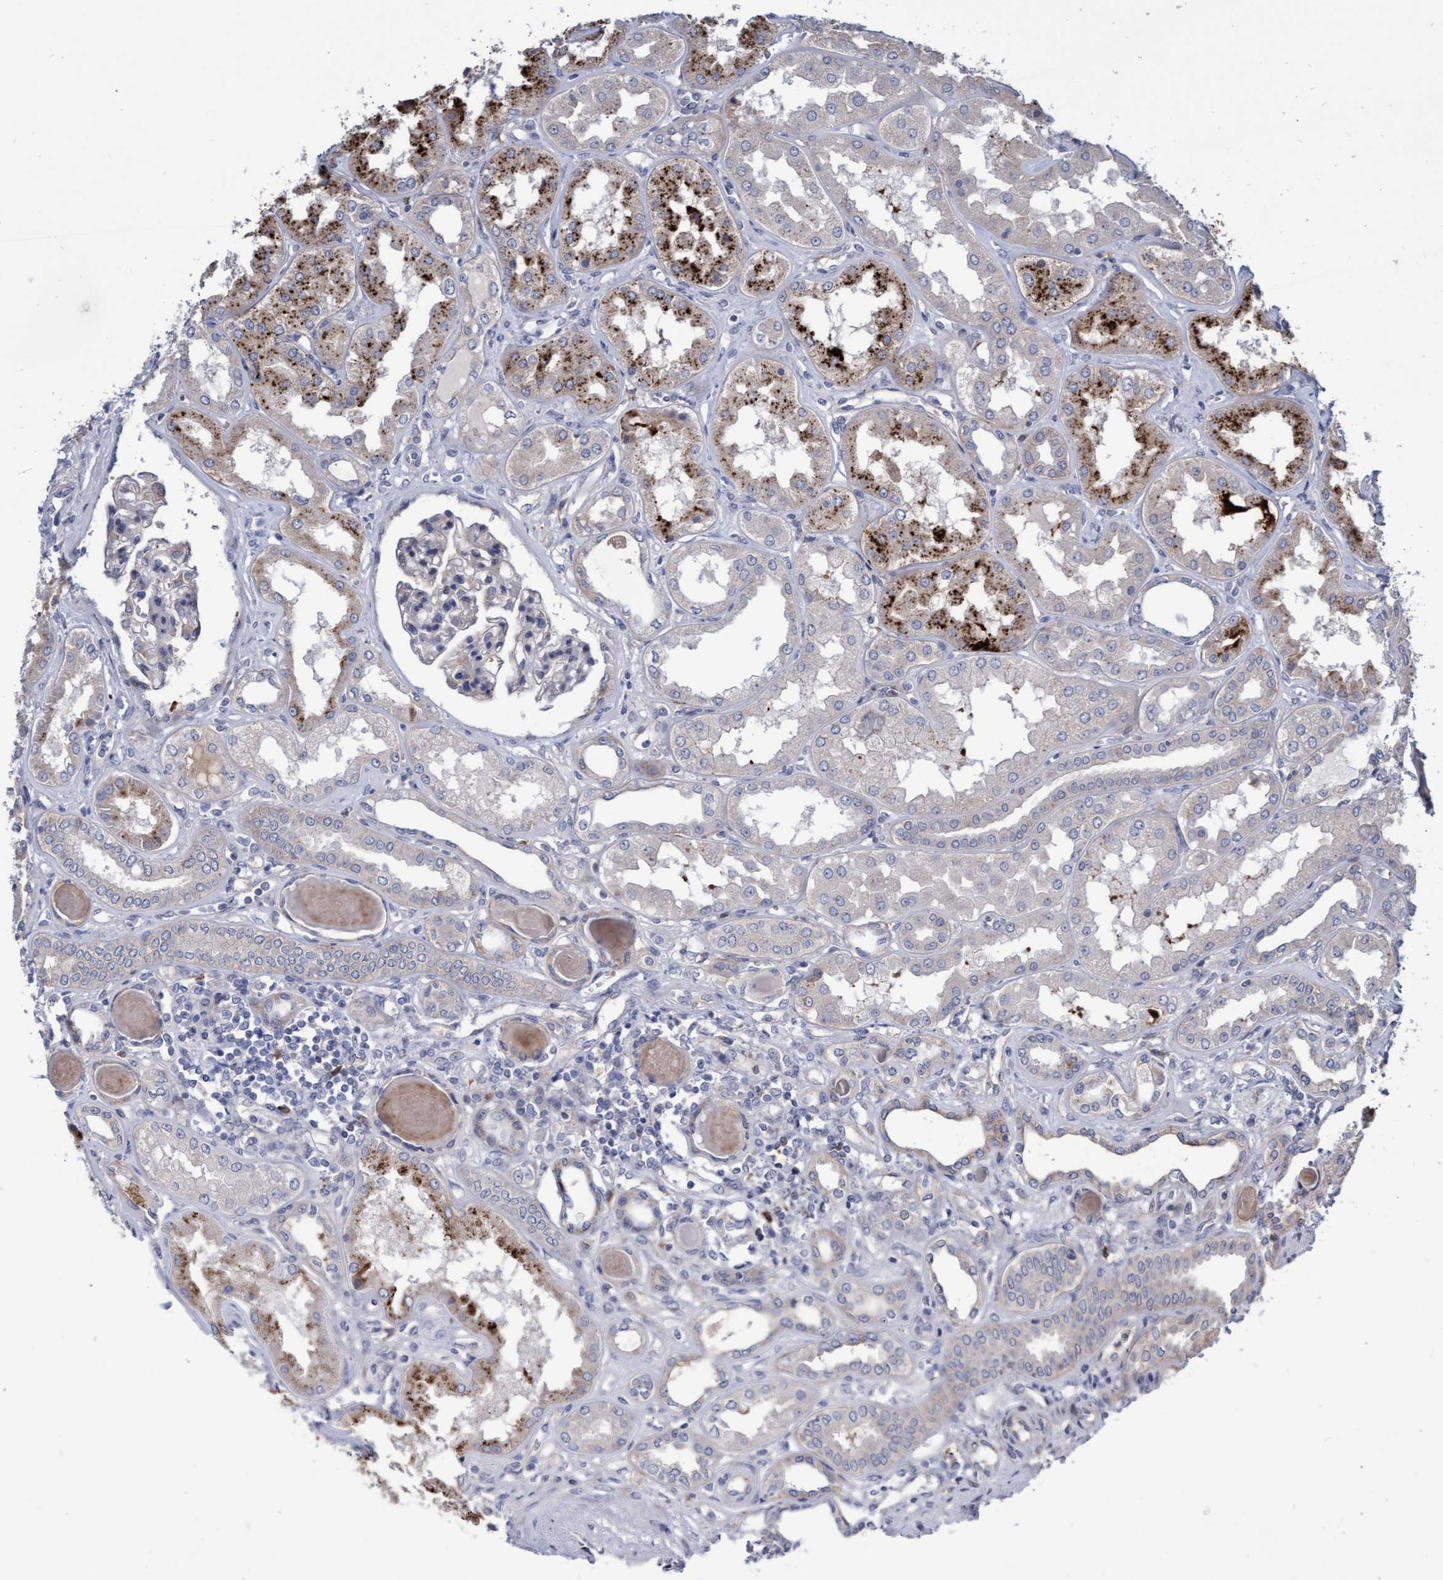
{"staining": {"intensity": "negative", "quantity": "none", "location": "none"}, "tissue": "kidney", "cell_type": "Cells in glomeruli", "image_type": "normal", "snomed": [{"axis": "morphology", "description": "Normal tissue, NOS"}, {"axis": "topography", "description": "Kidney"}], "caption": "This is a histopathology image of immunohistochemistry (IHC) staining of benign kidney, which shows no staining in cells in glomeruli.", "gene": "ABCF2", "patient": {"sex": "female", "age": 56}}